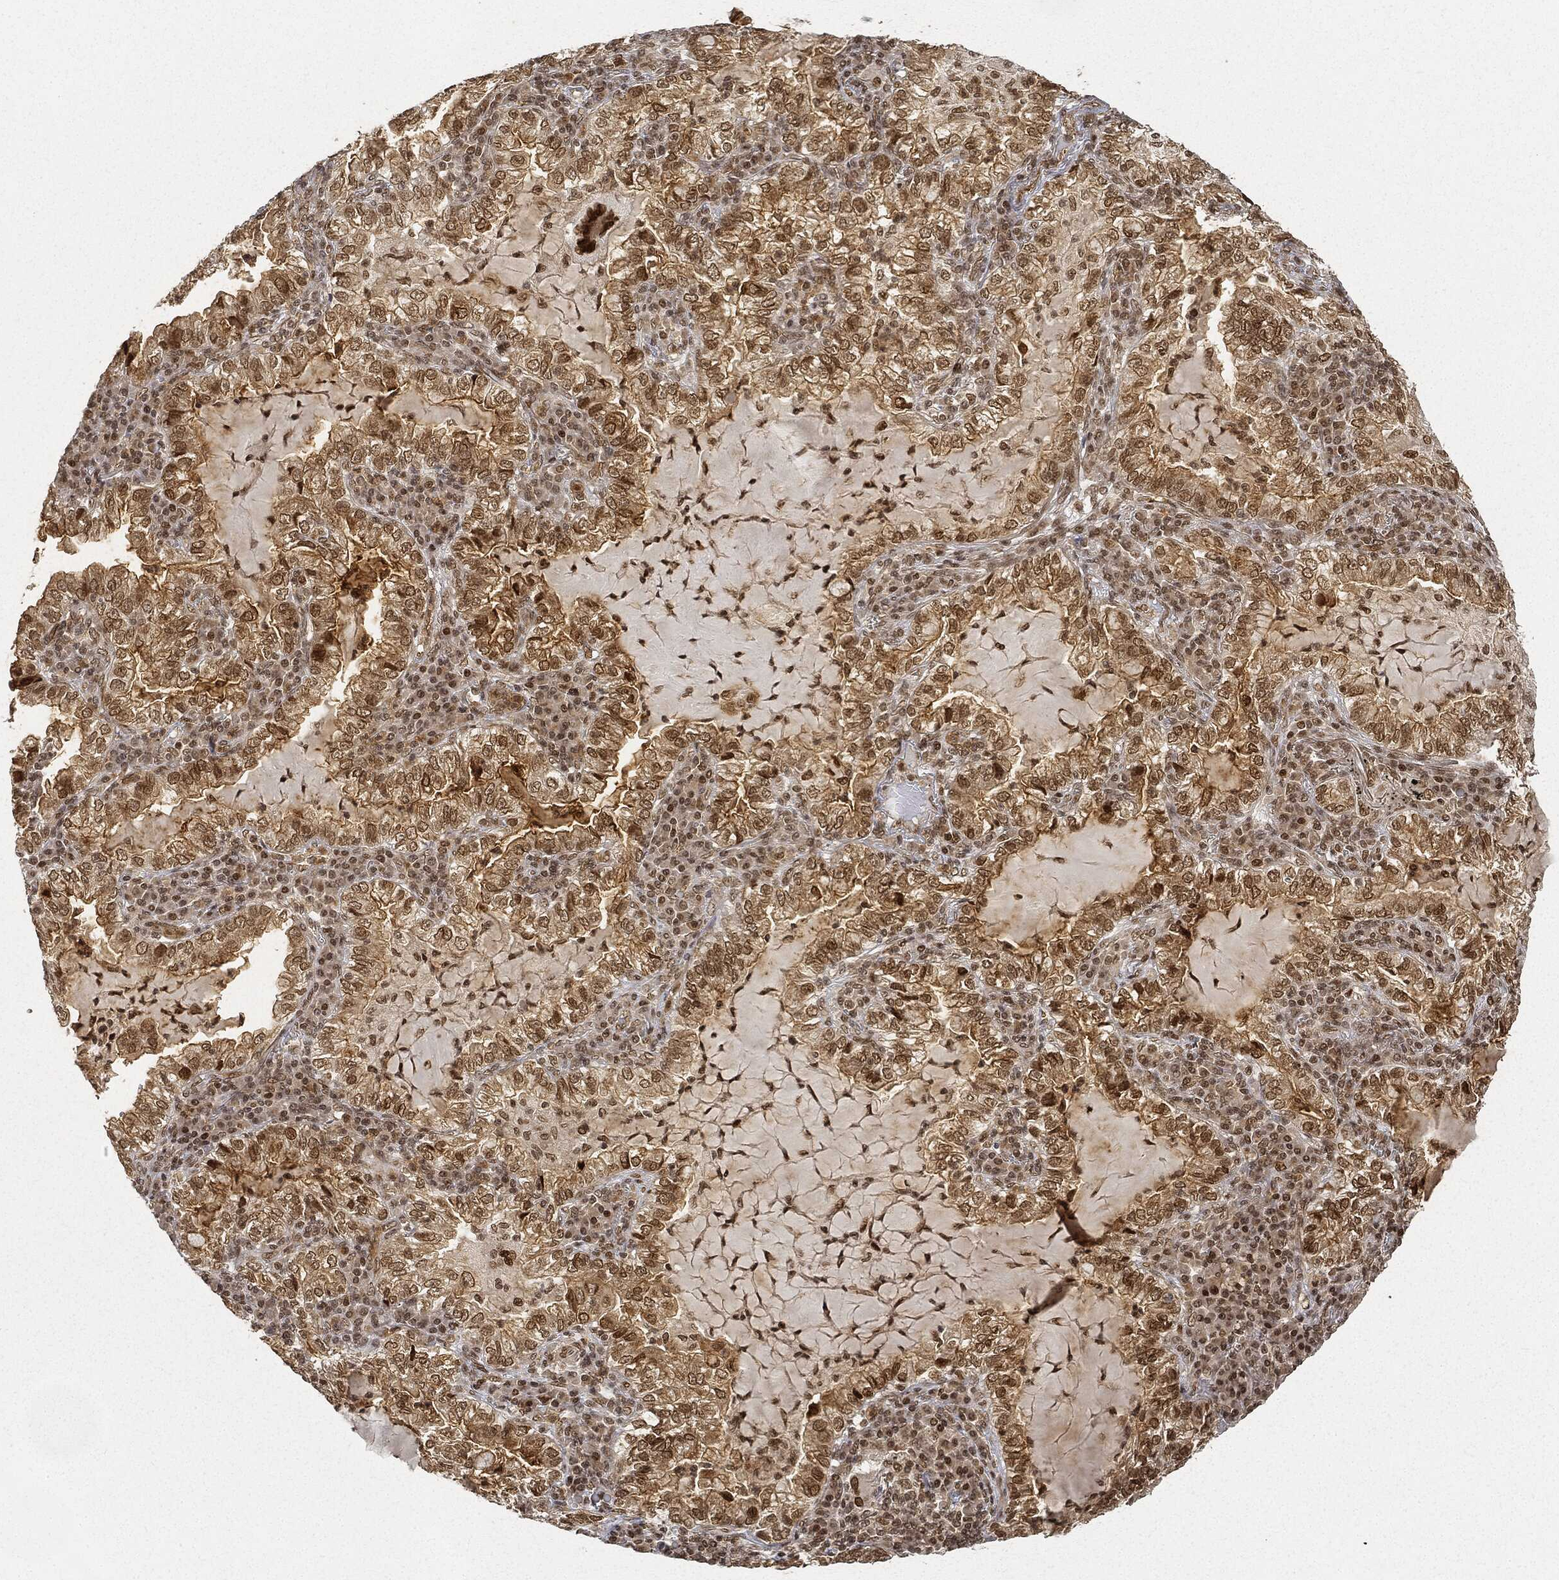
{"staining": {"intensity": "moderate", "quantity": "25%-75%", "location": "nuclear"}, "tissue": "lung cancer", "cell_type": "Tumor cells", "image_type": "cancer", "snomed": [{"axis": "morphology", "description": "Adenocarcinoma, NOS"}, {"axis": "topography", "description": "Lung"}], "caption": "Immunohistochemistry histopathology image of neoplastic tissue: human adenocarcinoma (lung) stained using immunohistochemistry reveals medium levels of moderate protein expression localized specifically in the nuclear of tumor cells, appearing as a nuclear brown color.", "gene": "CIB1", "patient": {"sex": "female", "age": 73}}